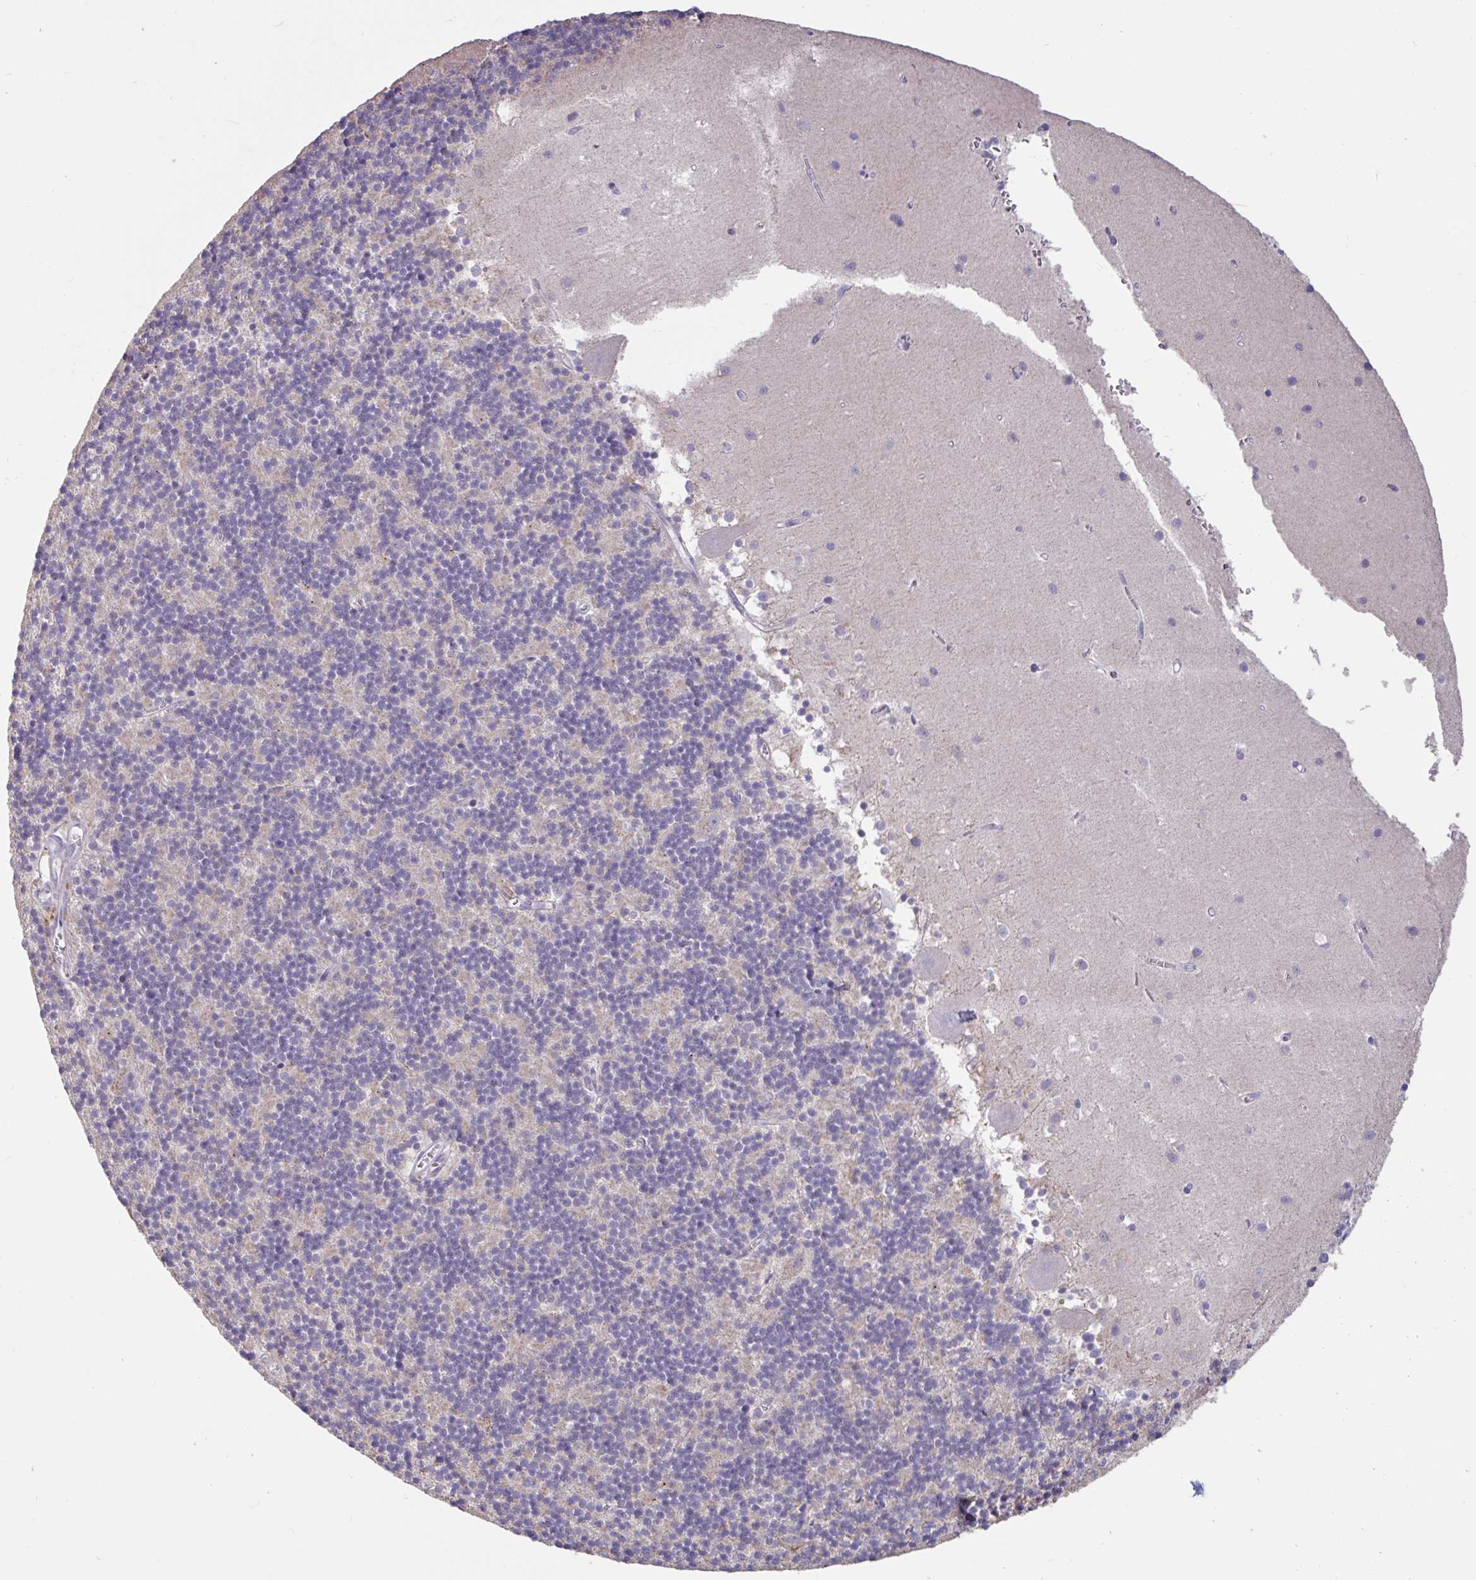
{"staining": {"intensity": "negative", "quantity": "none", "location": "none"}, "tissue": "cerebellum", "cell_type": "Cells in granular layer", "image_type": "normal", "snomed": [{"axis": "morphology", "description": "Normal tissue, NOS"}, {"axis": "topography", "description": "Cerebellum"}], "caption": "DAB immunohistochemical staining of normal human cerebellum reveals no significant expression in cells in granular layer.", "gene": "DDX39A", "patient": {"sex": "male", "age": 54}}